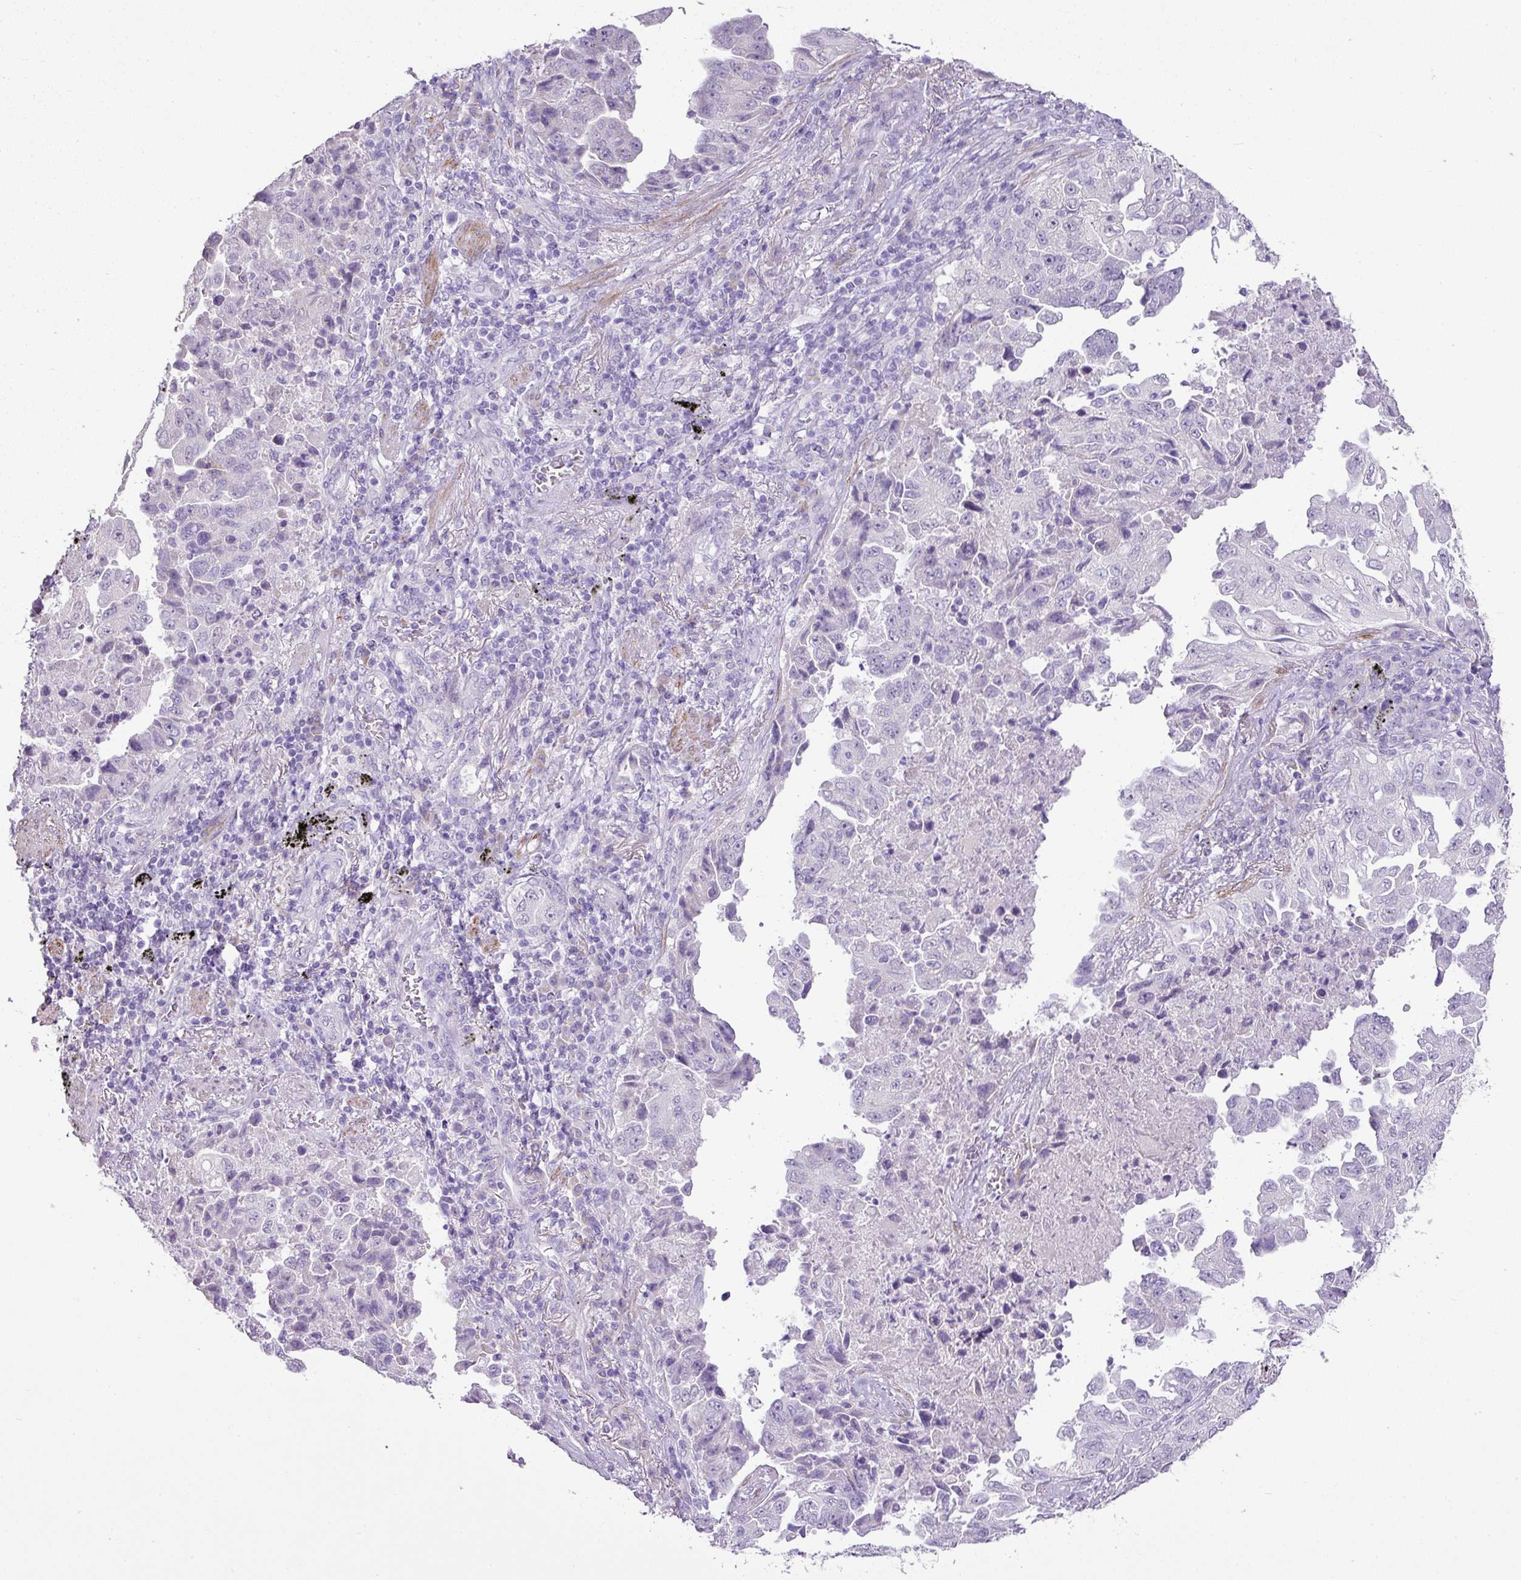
{"staining": {"intensity": "negative", "quantity": "none", "location": "none"}, "tissue": "lung cancer", "cell_type": "Tumor cells", "image_type": "cancer", "snomed": [{"axis": "morphology", "description": "Adenocarcinoma, NOS"}, {"axis": "topography", "description": "Lung"}], "caption": "Immunohistochemical staining of human lung cancer exhibits no significant staining in tumor cells.", "gene": "DIP2A", "patient": {"sex": "female", "age": 51}}